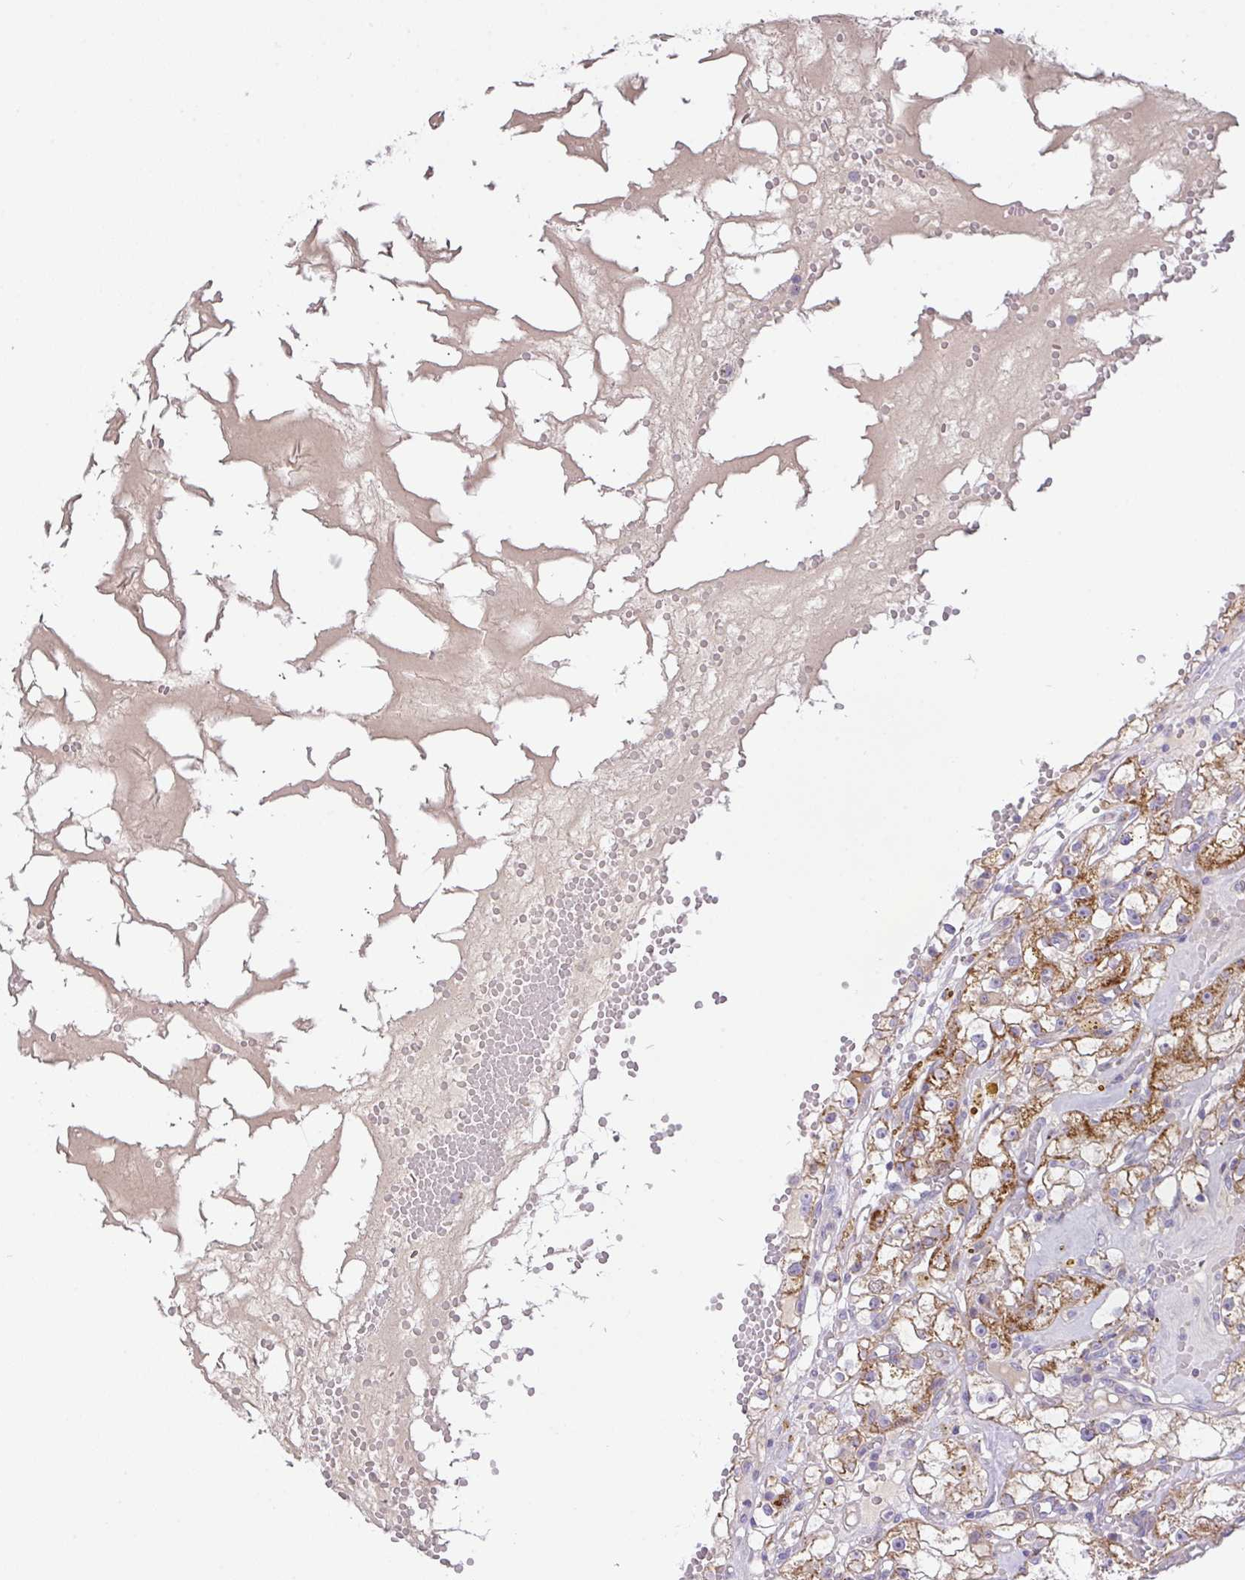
{"staining": {"intensity": "moderate", "quantity": ">75%", "location": "cytoplasmic/membranous"}, "tissue": "renal cancer", "cell_type": "Tumor cells", "image_type": "cancer", "snomed": [{"axis": "morphology", "description": "Adenocarcinoma, NOS"}, {"axis": "topography", "description": "Kidney"}], "caption": "Immunohistochemical staining of renal cancer (adenocarcinoma) shows medium levels of moderate cytoplasmic/membranous protein staining in about >75% of tumor cells.", "gene": "CHDH", "patient": {"sex": "male", "age": 56}}